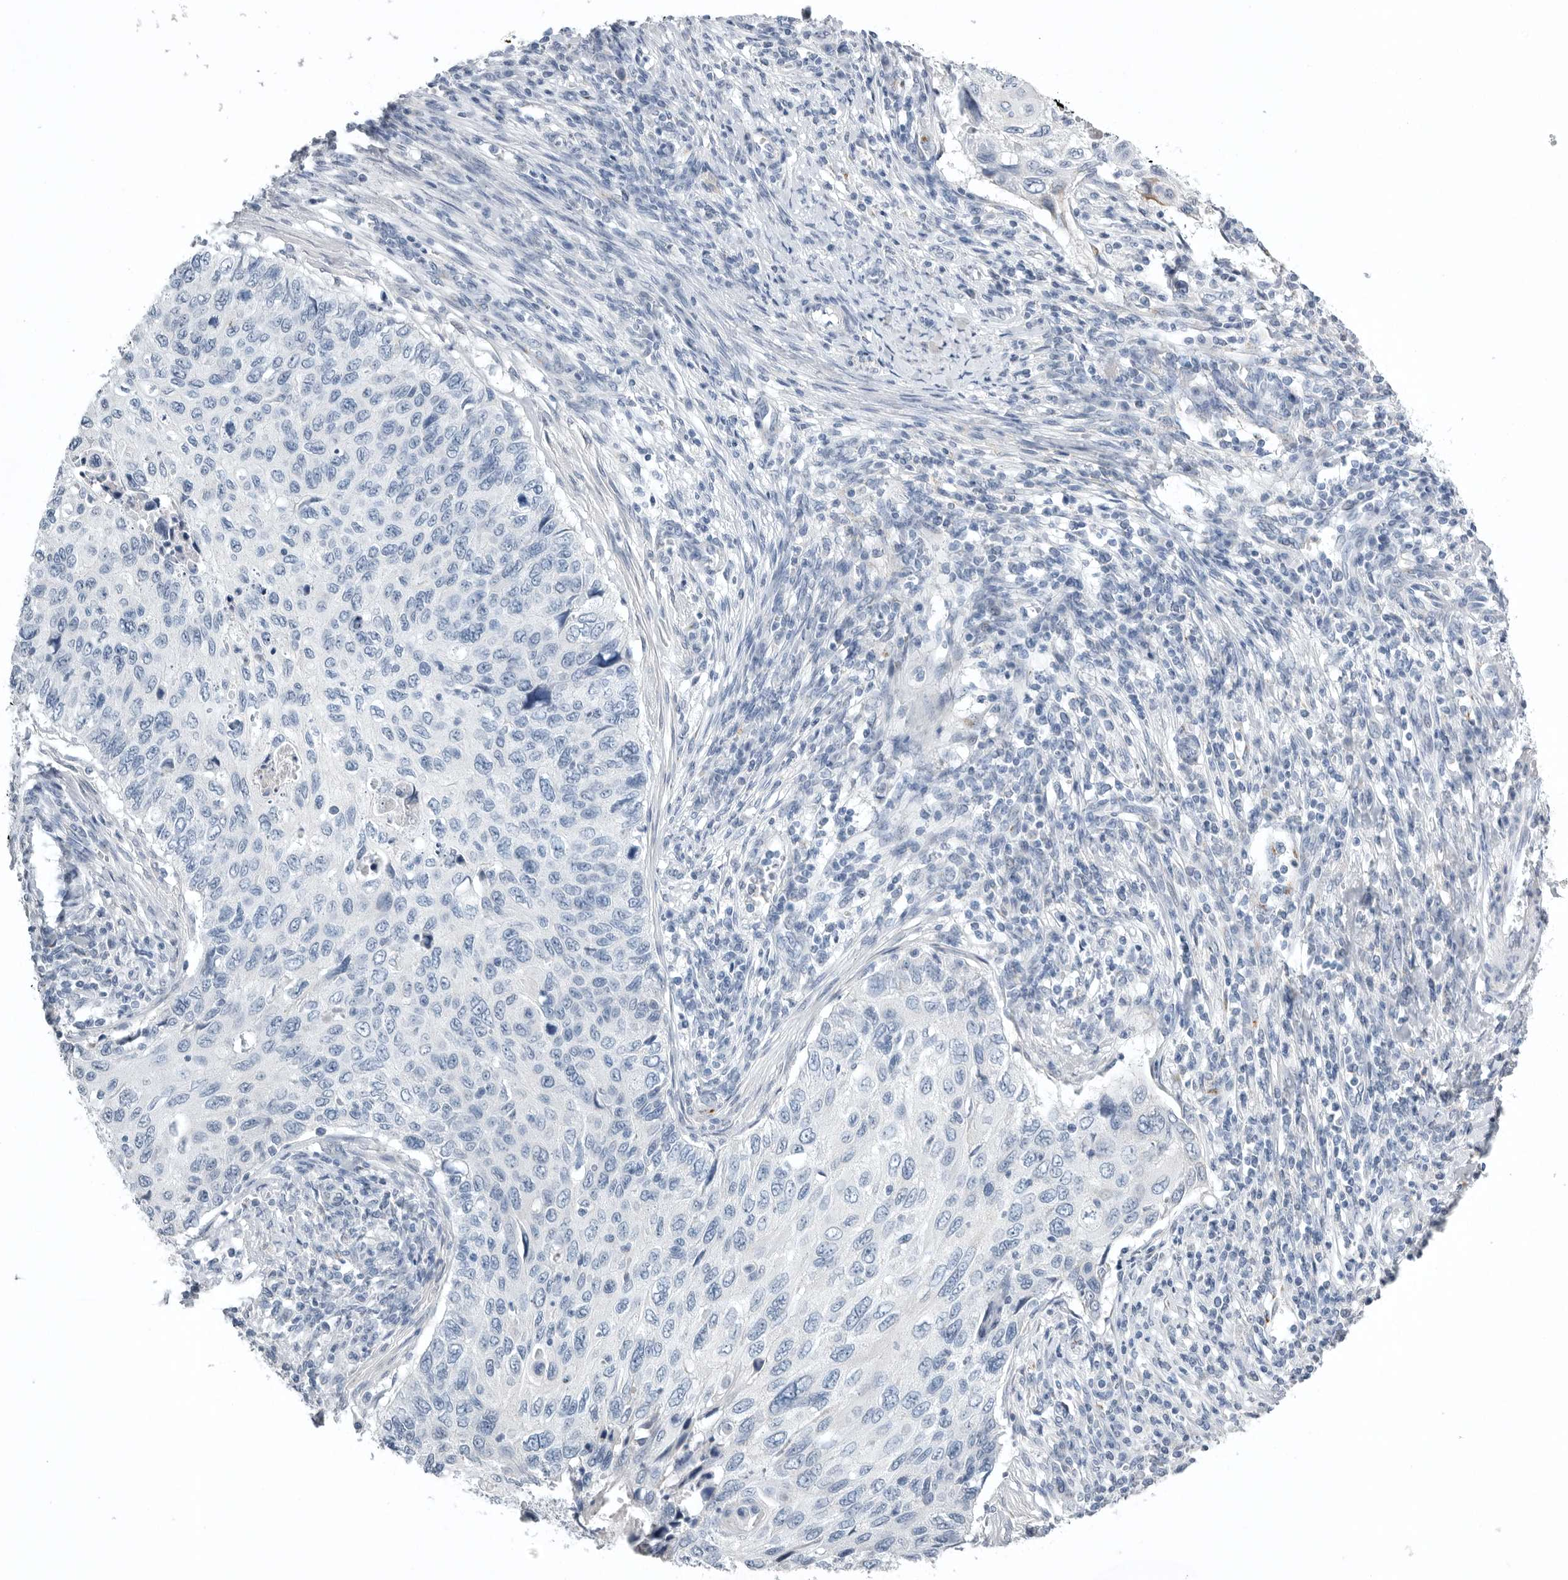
{"staining": {"intensity": "negative", "quantity": "none", "location": "none"}, "tissue": "cervical cancer", "cell_type": "Tumor cells", "image_type": "cancer", "snomed": [{"axis": "morphology", "description": "Squamous cell carcinoma, NOS"}, {"axis": "topography", "description": "Cervix"}], "caption": "IHC photomicrograph of neoplastic tissue: human cervical cancer (squamous cell carcinoma) stained with DAB displays no significant protein staining in tumor cells.", "gene": "TIMP1", "patient": {"sex": "female", "age": 70}}